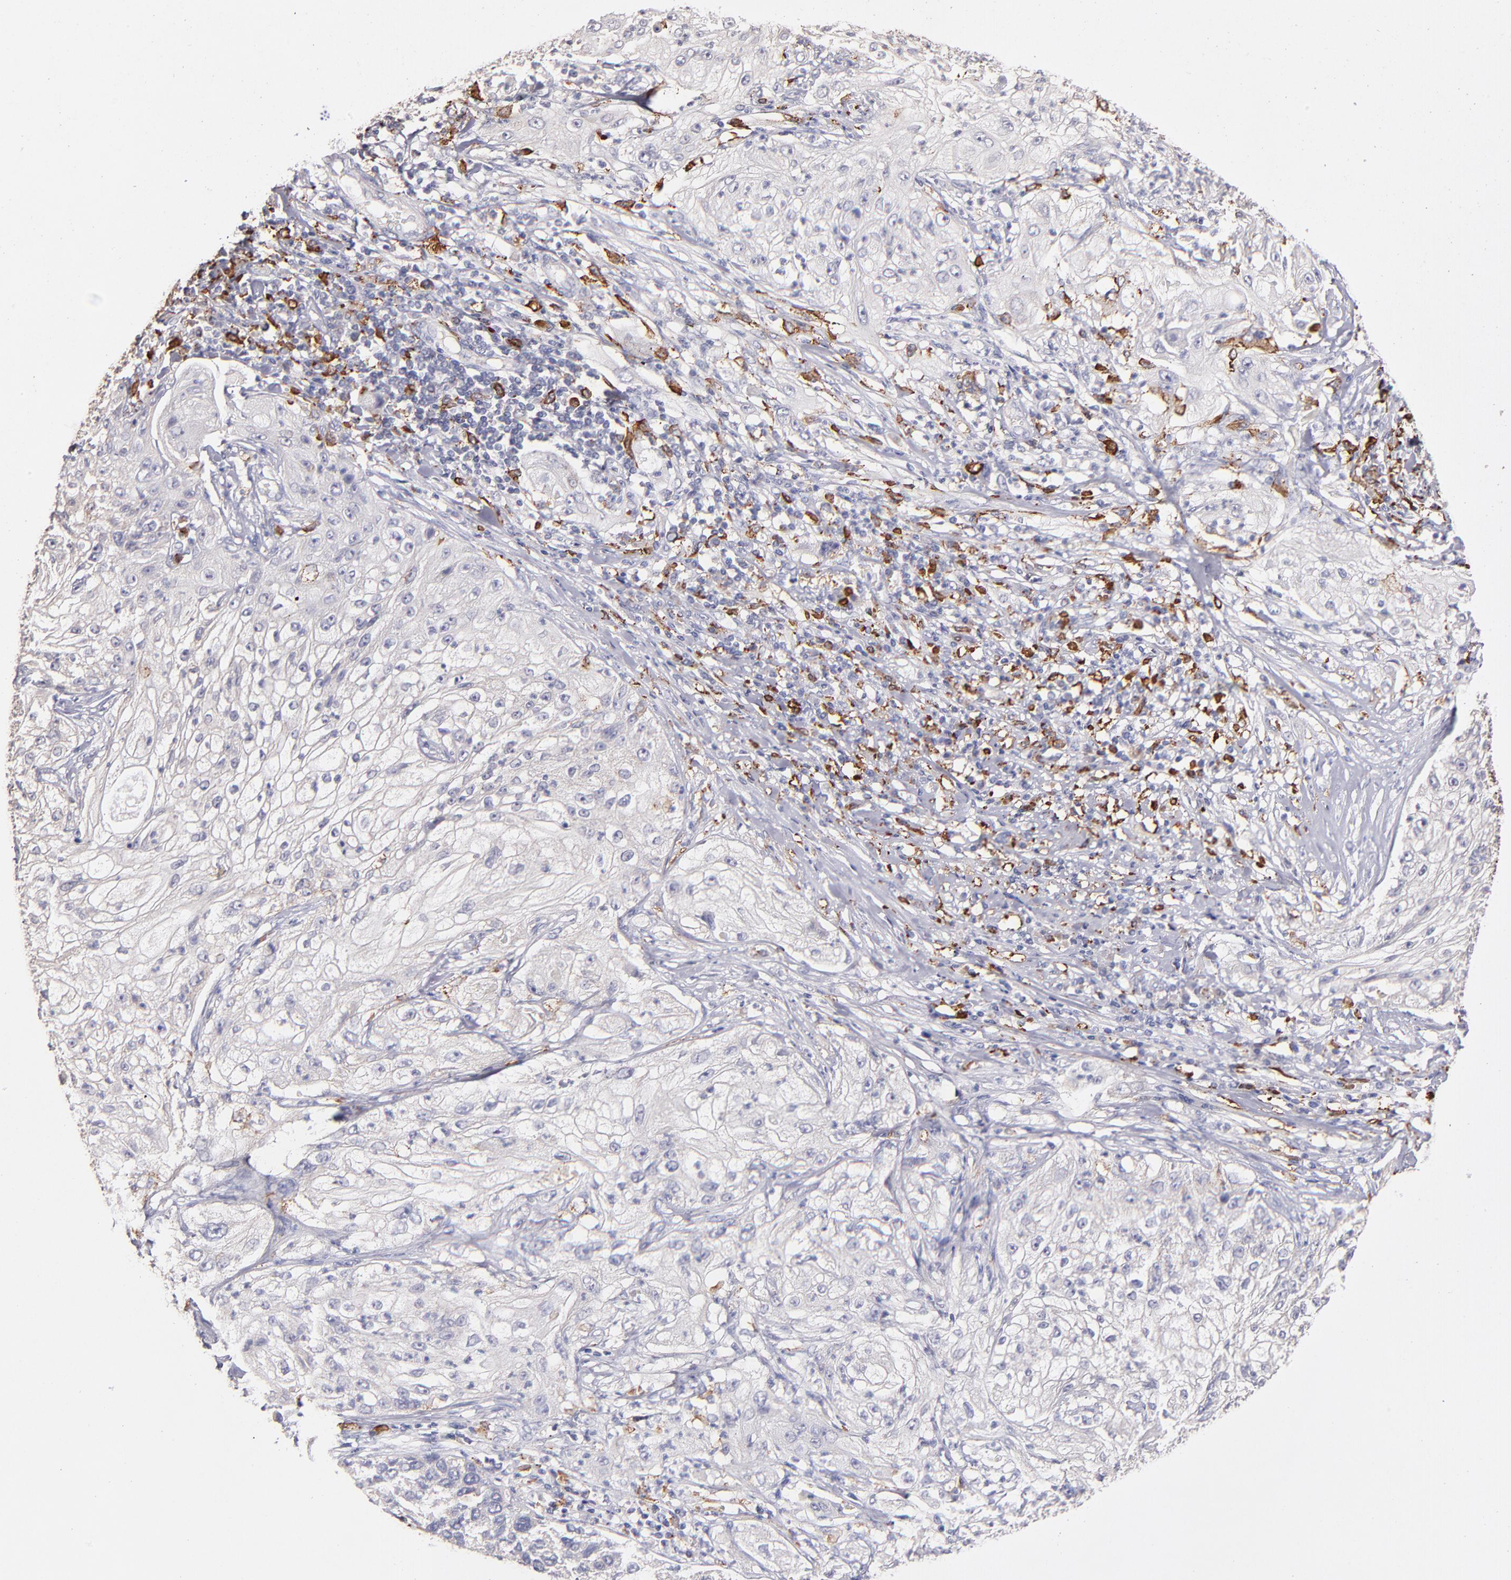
{"staining": {"intensity": "negative", "quantity": "none", "location": "none"}, "tissue": "lung cancer", "cell_type": "Tumor cells", "image_type": "cancer", "snomed": [{"axis": "morphology", "description": "Inflammation, NOS"}, {"axis": "morphology", "description": "Squamous cell carcinoma, NOS"}, {"axis": "topography", "description": "Lymph node"}, {"axis": "topography", "description": "Soft tissue"}, {"axis": "topography", "description": "Lung"}], "caption": "This image is of squamous cell carcinoma (lung) stained with IHC to label a protein in brown with the nuclei are counter-stained blue. There is no positivity in tumor cells.", "gene": "GLDC", "patient": {"sex": "male", "age": 66}}